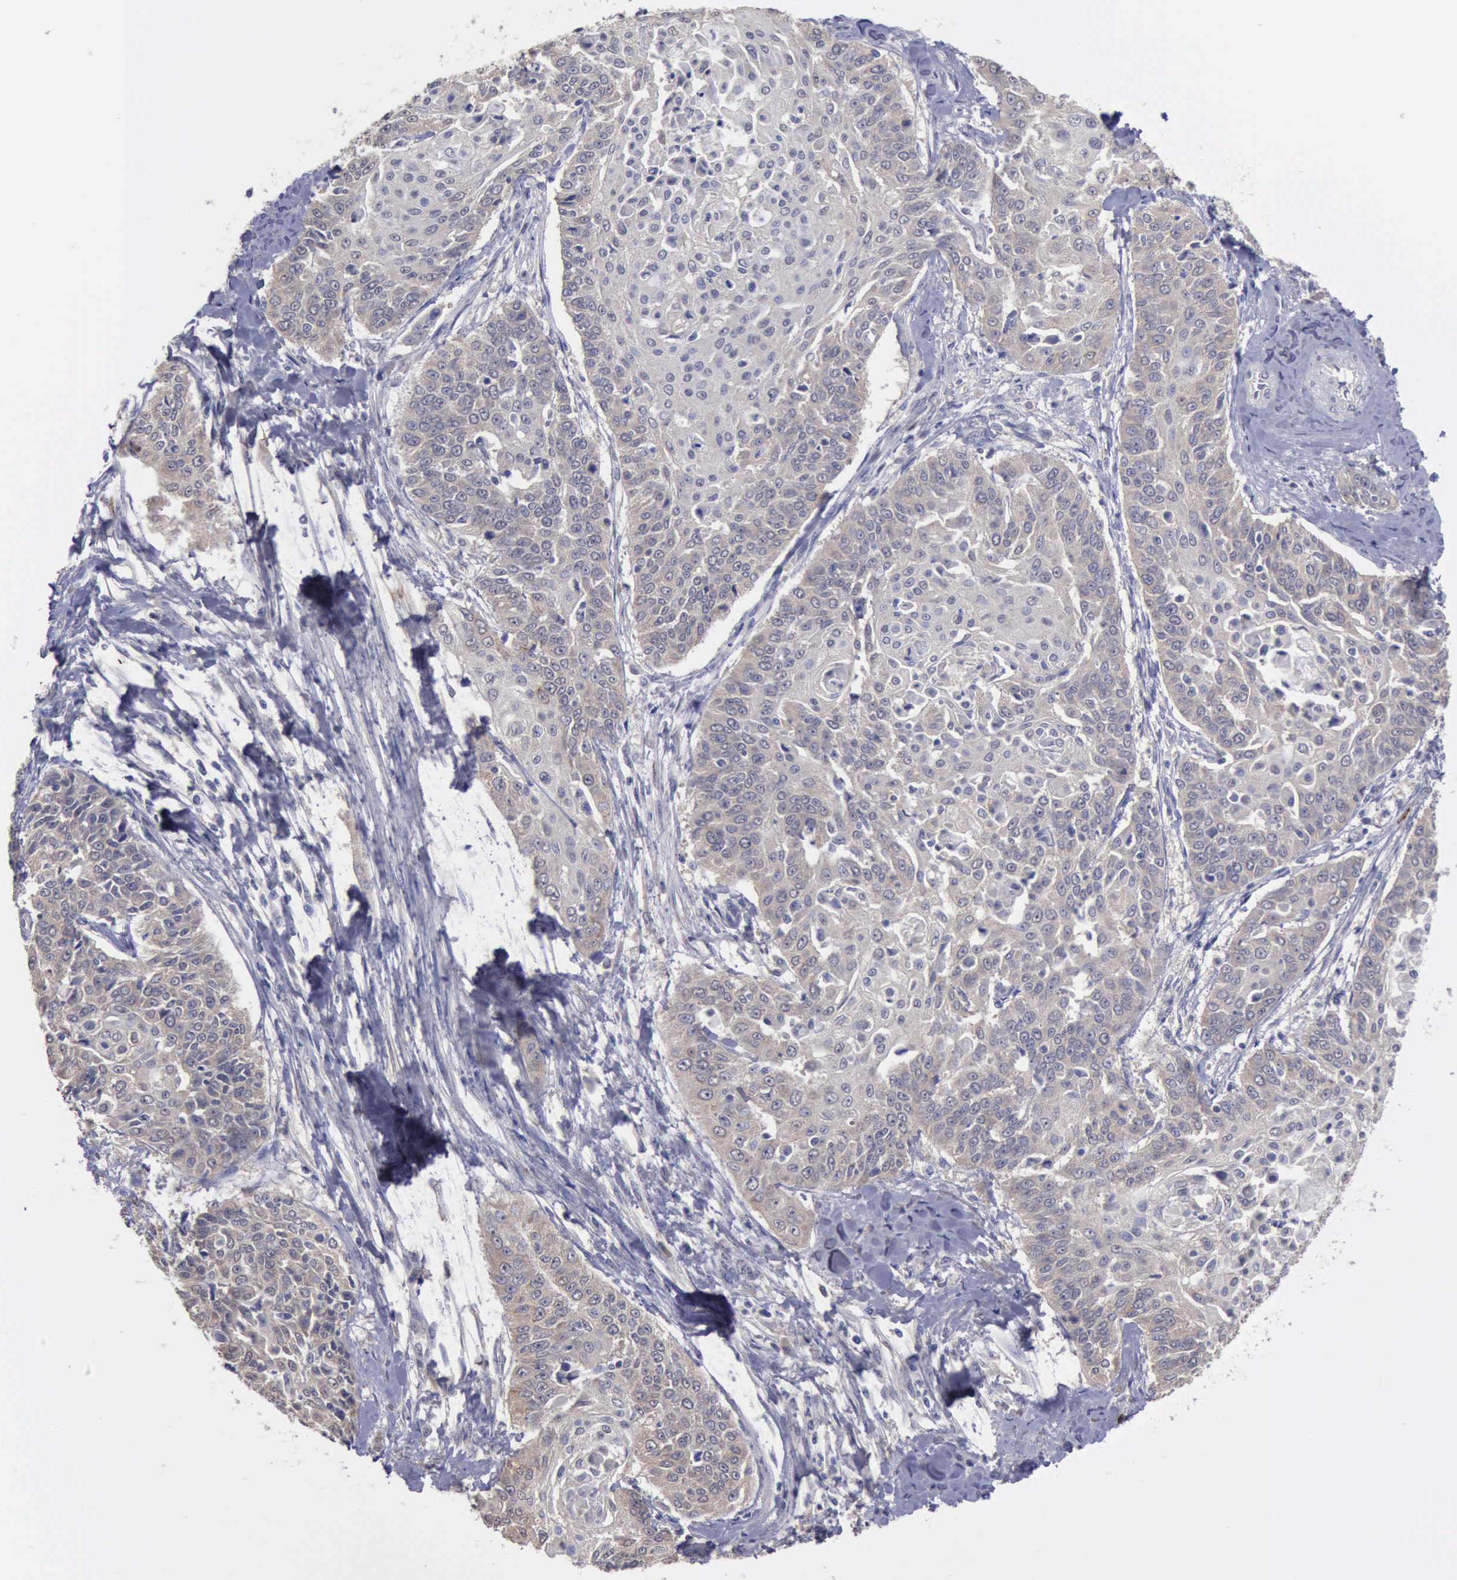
{"staining": {"intensity": "weak", "quantity": "<25%", "location": "cytoplasmic/membranous"}, "tissue": "cervical cancer", "cell_type": "Tumor cells", "image_type": "cancer", "snomed": [{"axis": "morphology", "description": "Squamous cell carcinoma, NOS"}, {"axis": "topography", "description": "Cervix"}], "caption": "This is an immunohistochemistry image of human cervical squamous cell carcinoma. There is no staining in tumor cells.", "gene": "PHKA1", "patient": {"sex": "female", "age": 64}}